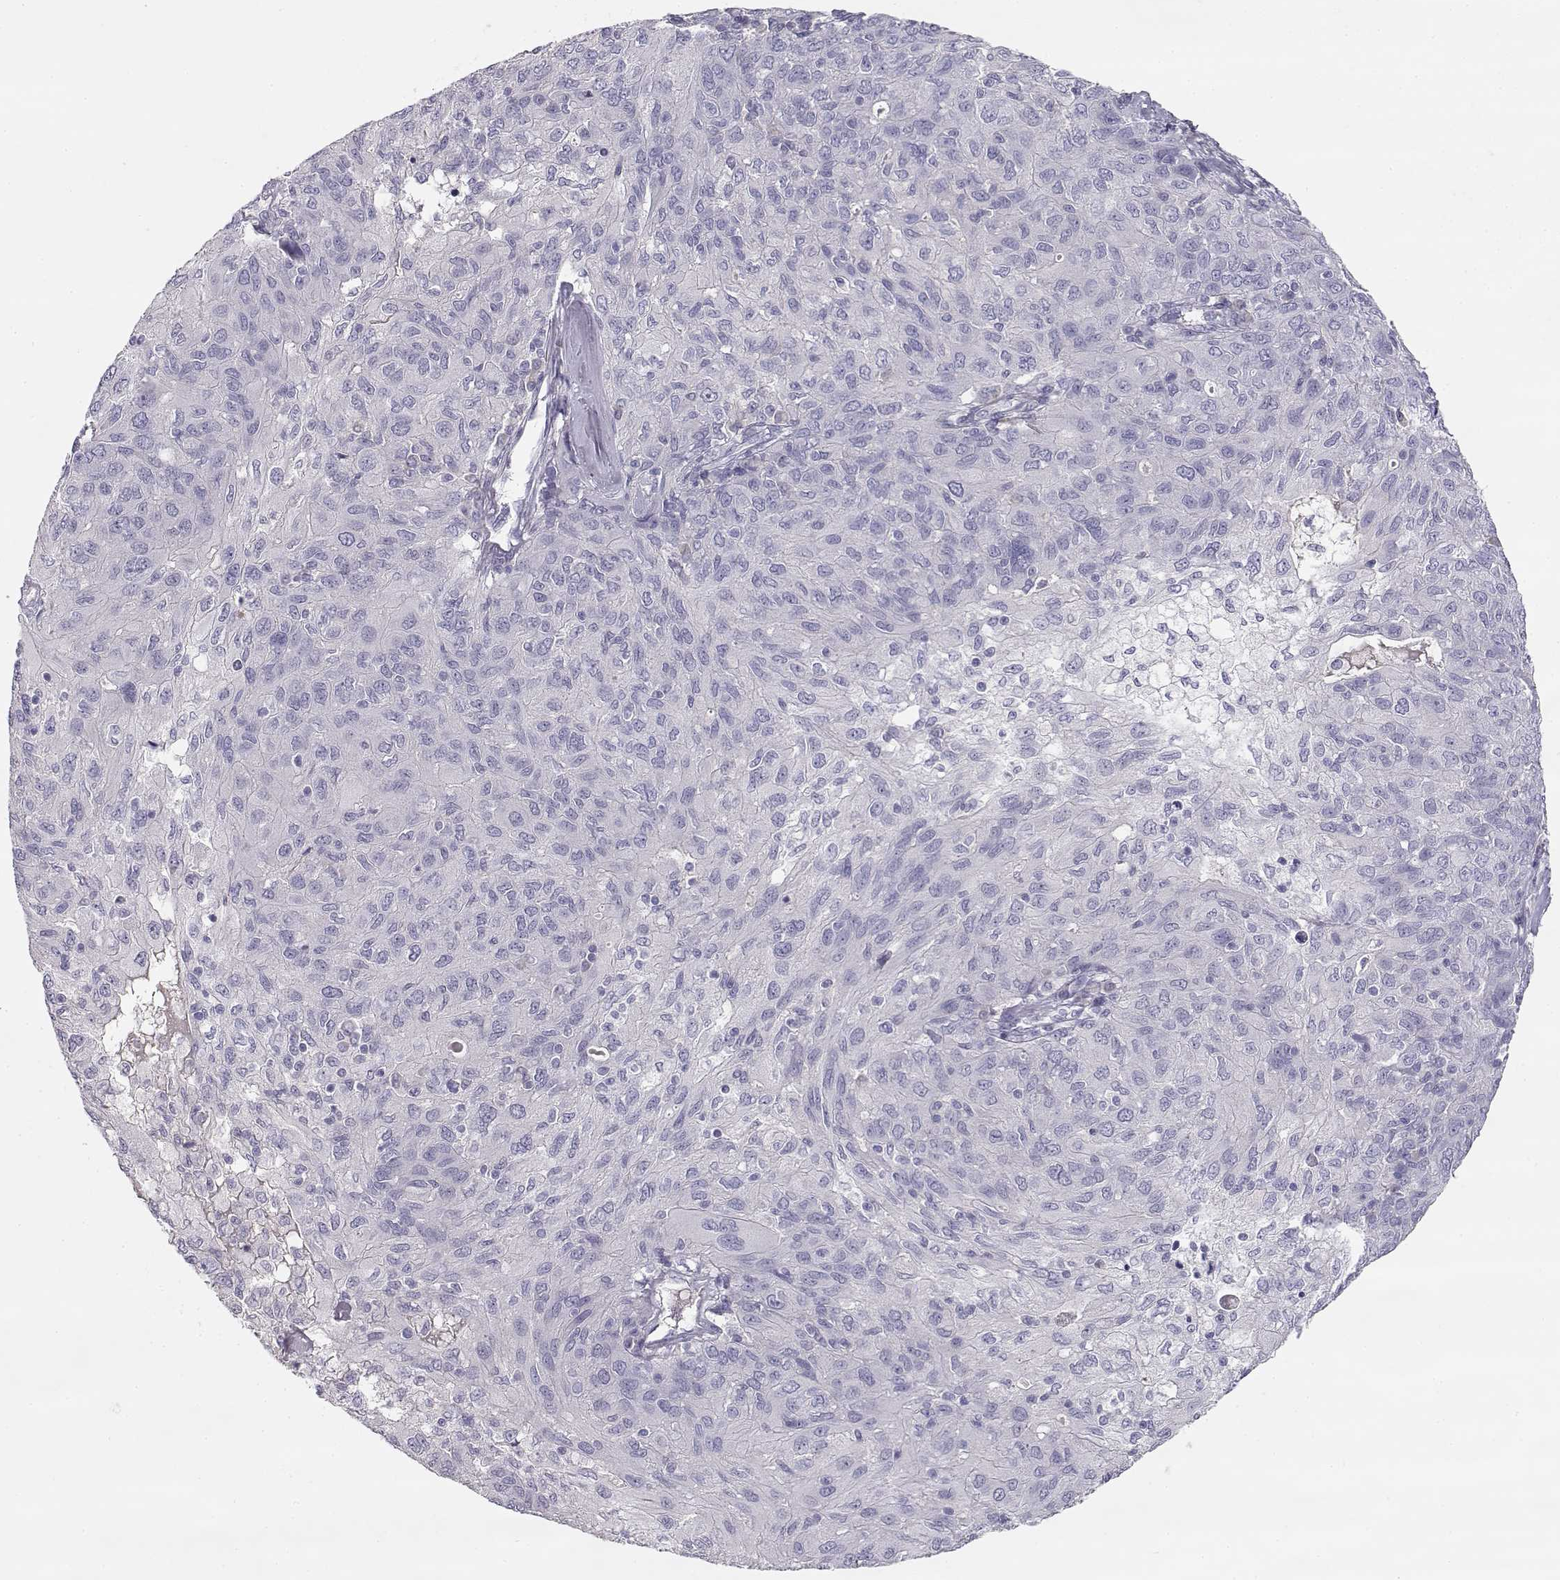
{"staining": {"intensity": "negative", "quantity": "none", "location": "none"}, "tissue": "ovarian cancer", "cell_type": "Tumor cells", "image_type": "cancer", "snomed": [{"axis": "morphology", "description": "Carcinoma, endometroid"}, {"axis": "topography", "description": "Ovary"}], "caption": "IHC photomicrograph of neoplastic tissue: ovarian cancer stained with DAB demonstrates no significant protein expression in tumor cells. The staining is performed using DAB (3,3'-diaminobenzidine) brown chromogen with nuclei counter-stained in using hematoxylin.", "gene": "SLCO6A1", "patient": {"sex": "female", "age": 50}}